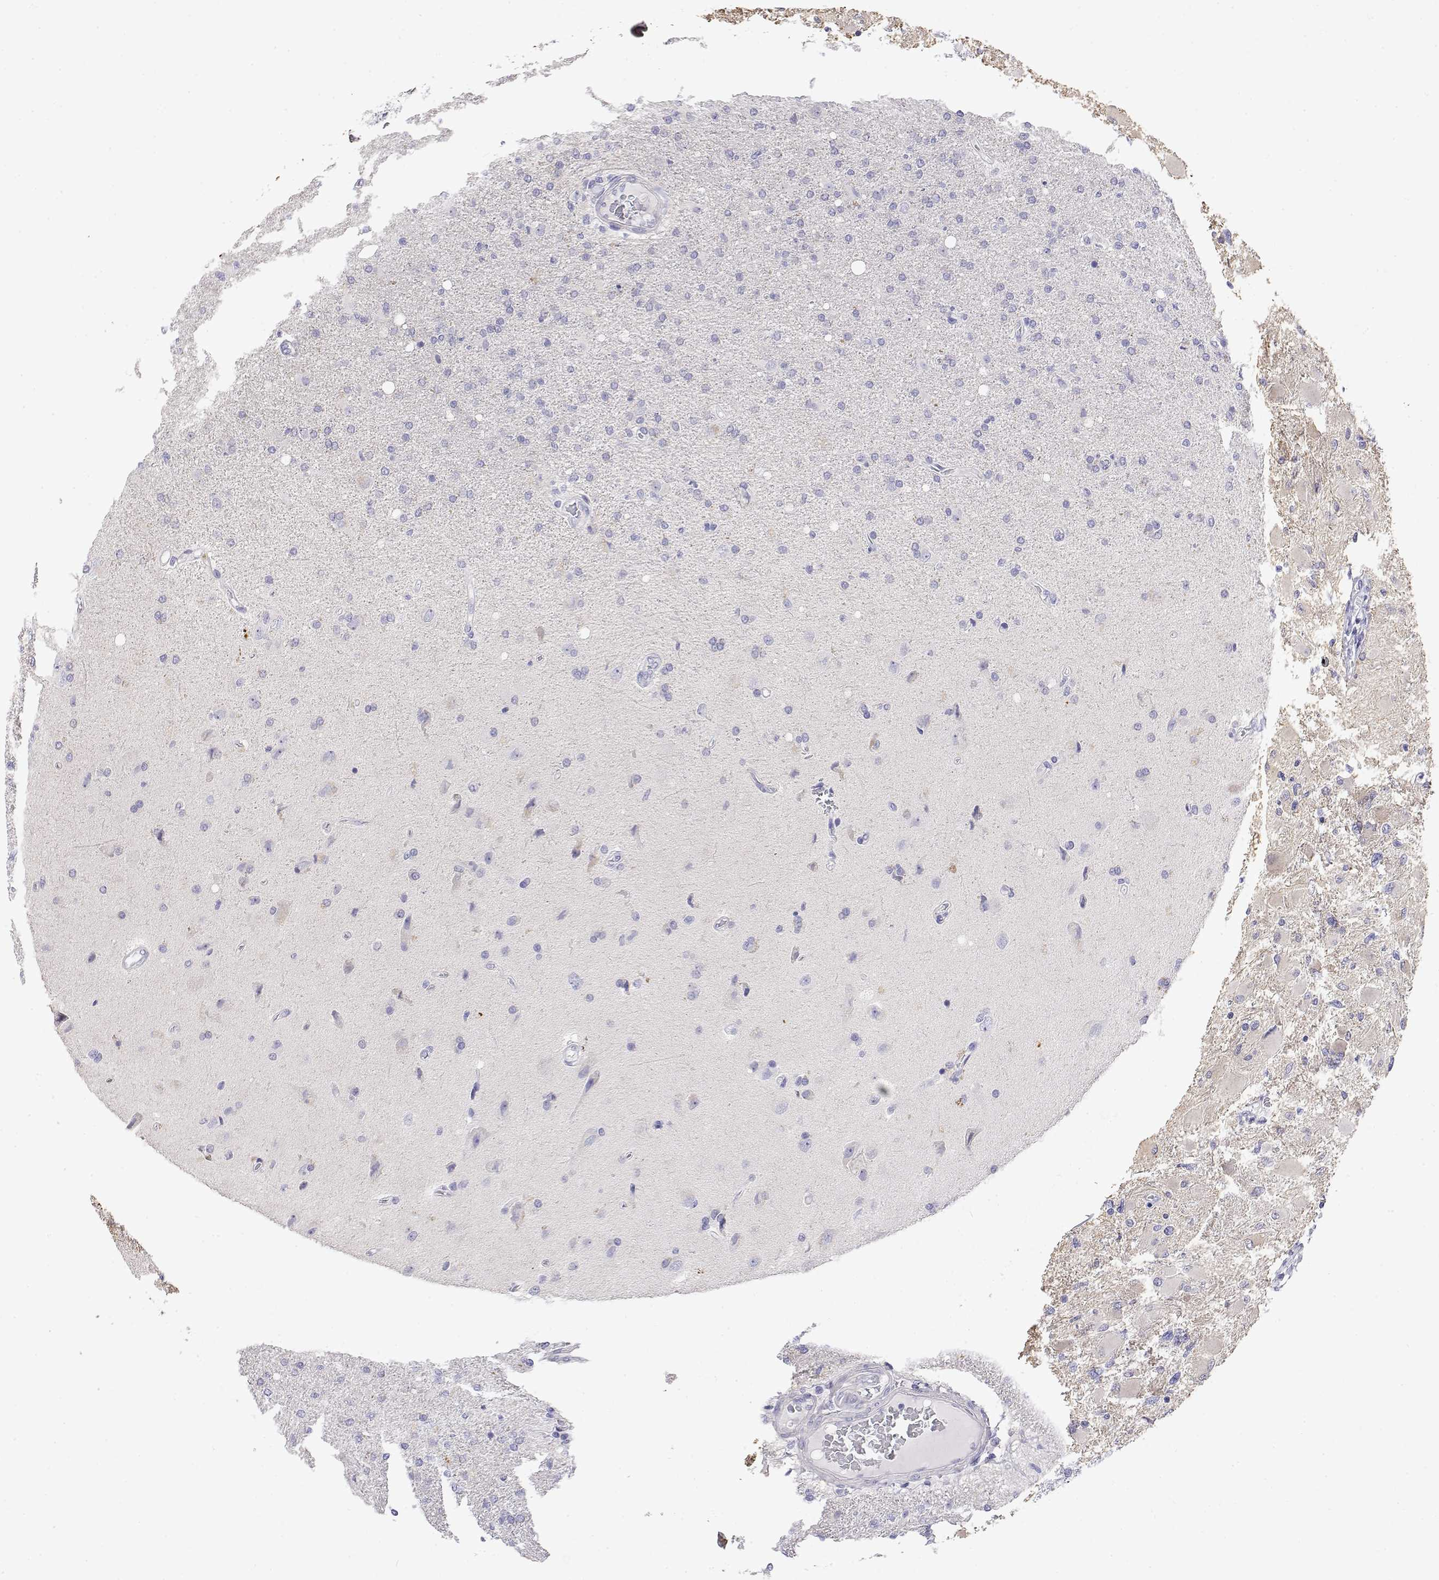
{"staining": {"intensity": "negative", "quantity": "none", "location": "none"}, "tissue": "glioma", "cell_type": "Tumor cells", "image_type": "cancer", "snomed": [{"axis": "morphology", "description": "Glioma, malignant, High grade"}, {"axis": "topography", "description": "Cerebral cortex"}], "caption": "A high-resolution image shows IHC staining of malignant glioma (high-grade), which reveals no significant positivity in tumor cells.", "gene": "LY6D", "patient": {"sex": "male", "age": 70}}